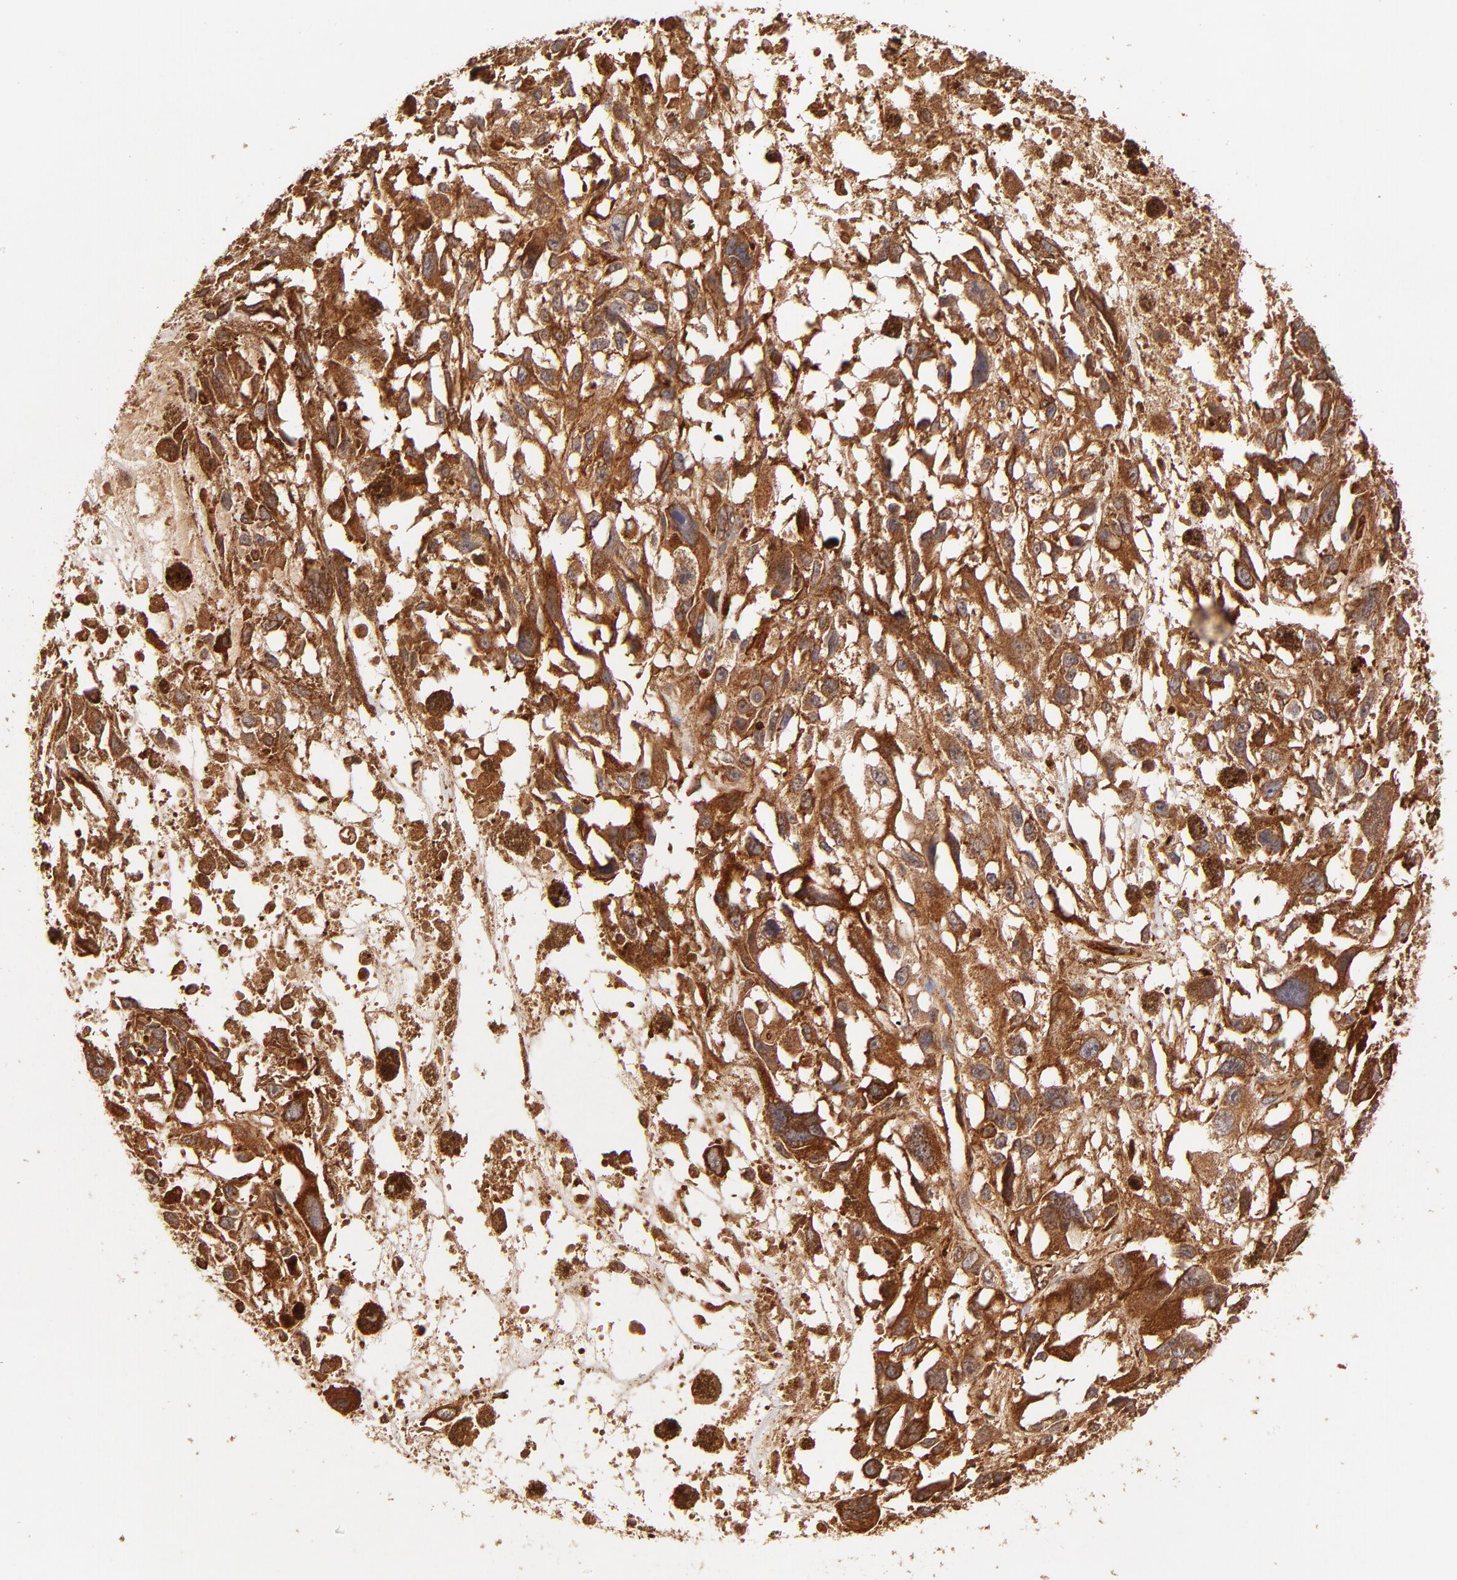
{"staining": {"intensity": "strong", "quantity": ">75%", "location": "cytoplasmic/membranous"}, "tissue": "melanoma", "cell_type": "Tumor cells", "image_type": "cancer", "snomed": [{"axis": "morphology", "description": "Malignant melanoma, Metastatic site"}, {"axis": "topography", "description": "Lymph node"}], "caption": "Melanoma stained for a protein (brown) exhibits strong cytoplasmic/membranous positive expression in approximately >75% of tumor cells.", "gene": "ITGB1", "patient": {"sex": "male", "age": 59}}